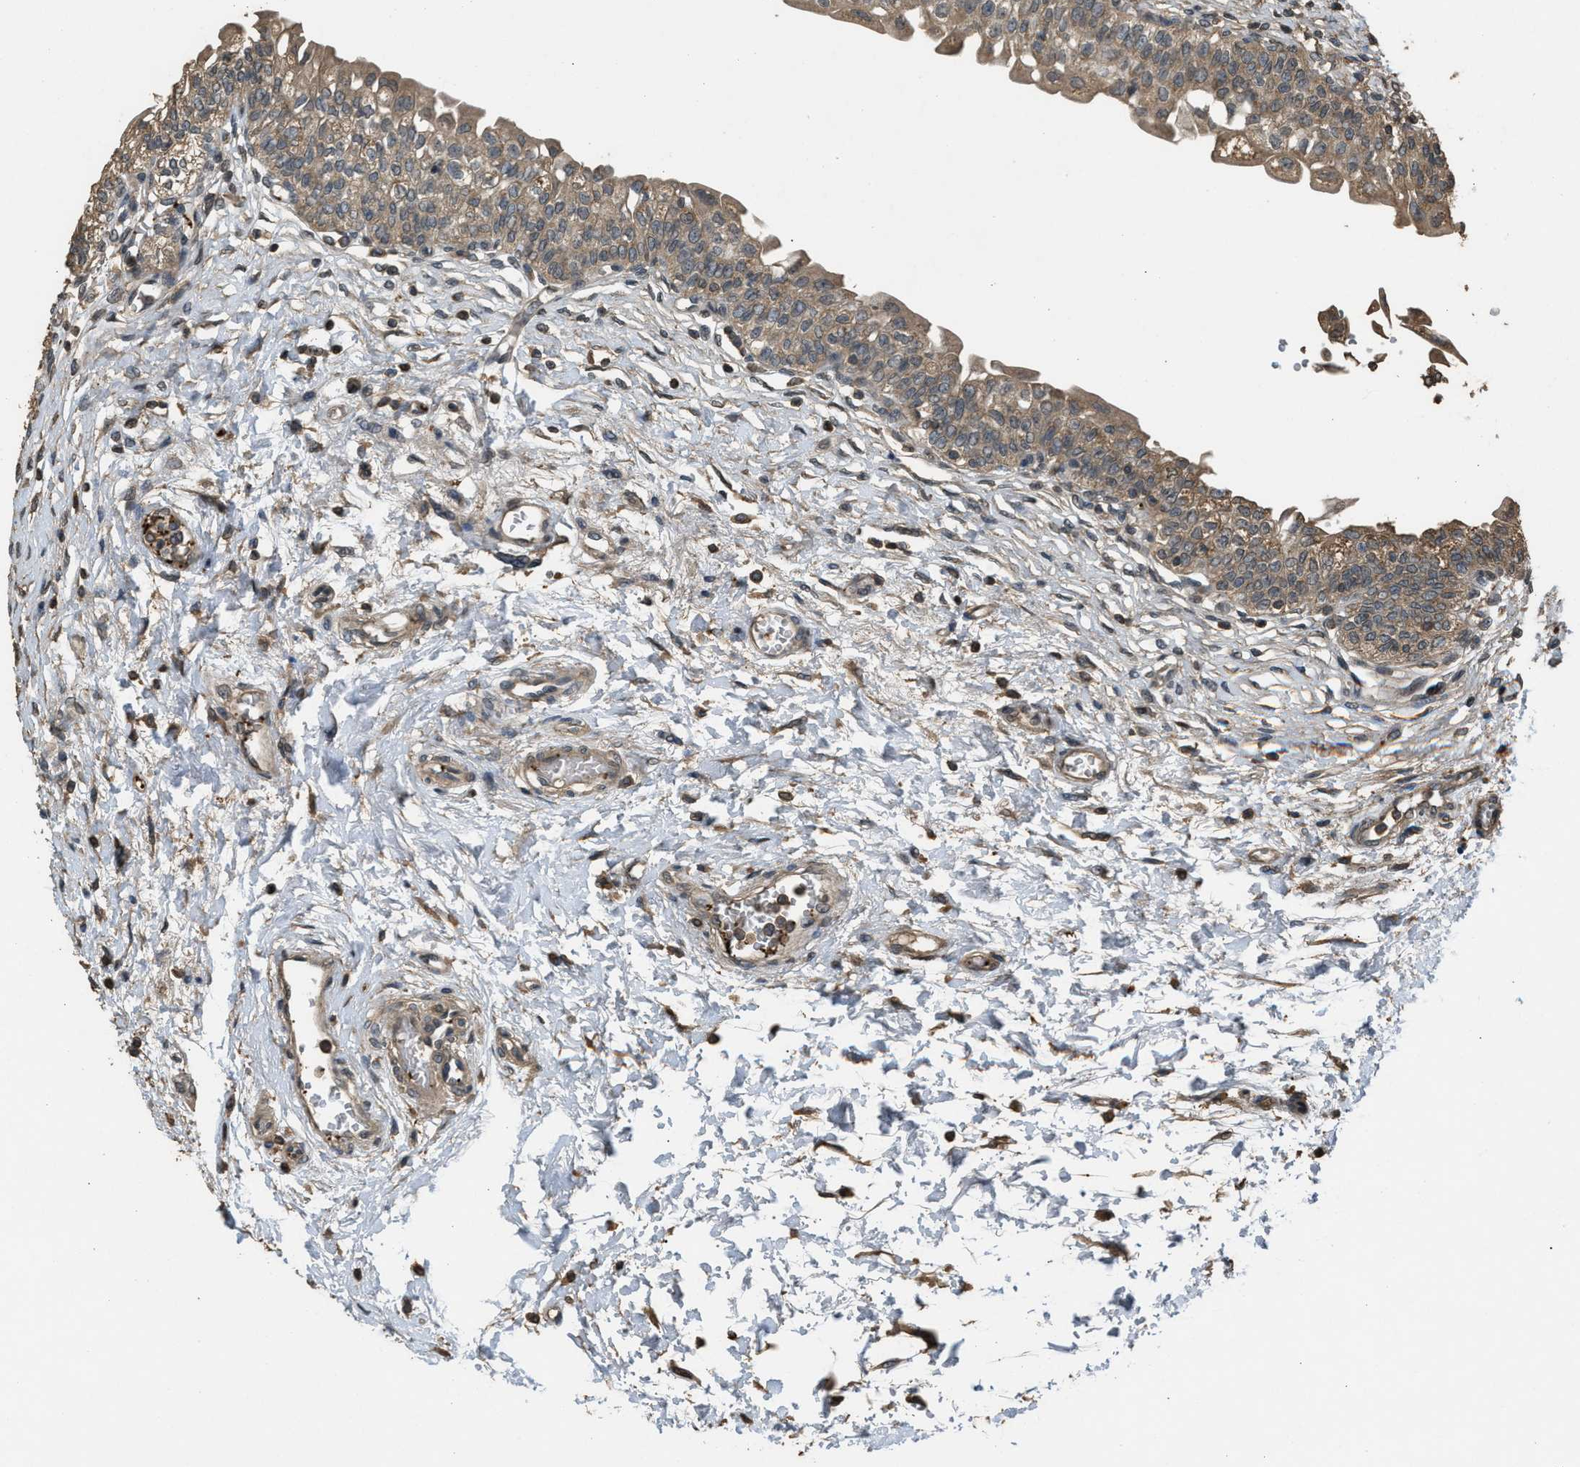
{"staining": {"intensity": "weak", "quantity": ">75%", "location": "cytoplasmic/membranous"}, "tissue": "urinary bladder", "cell_type": "Urothelial cells", "image_type": "normal", "snomed": [{"axis": "morphology", "description": "Normal tissue, NOS"}, {"axis": "topography", "description": "Urinary bladder"}], "caption": "Immunohistochemistry (DAB) staining of benign human urinary bladder reveals weak cytoplasmic/membranous protein positivity in approximately >75% of urothelial cells. (DAB (3,3'-diaminobenzidine) = brown stain, brightfield microscopy at high magnification).", "gene": "ARHGDIA", "patient": {"sex": "male", "age": 55}}